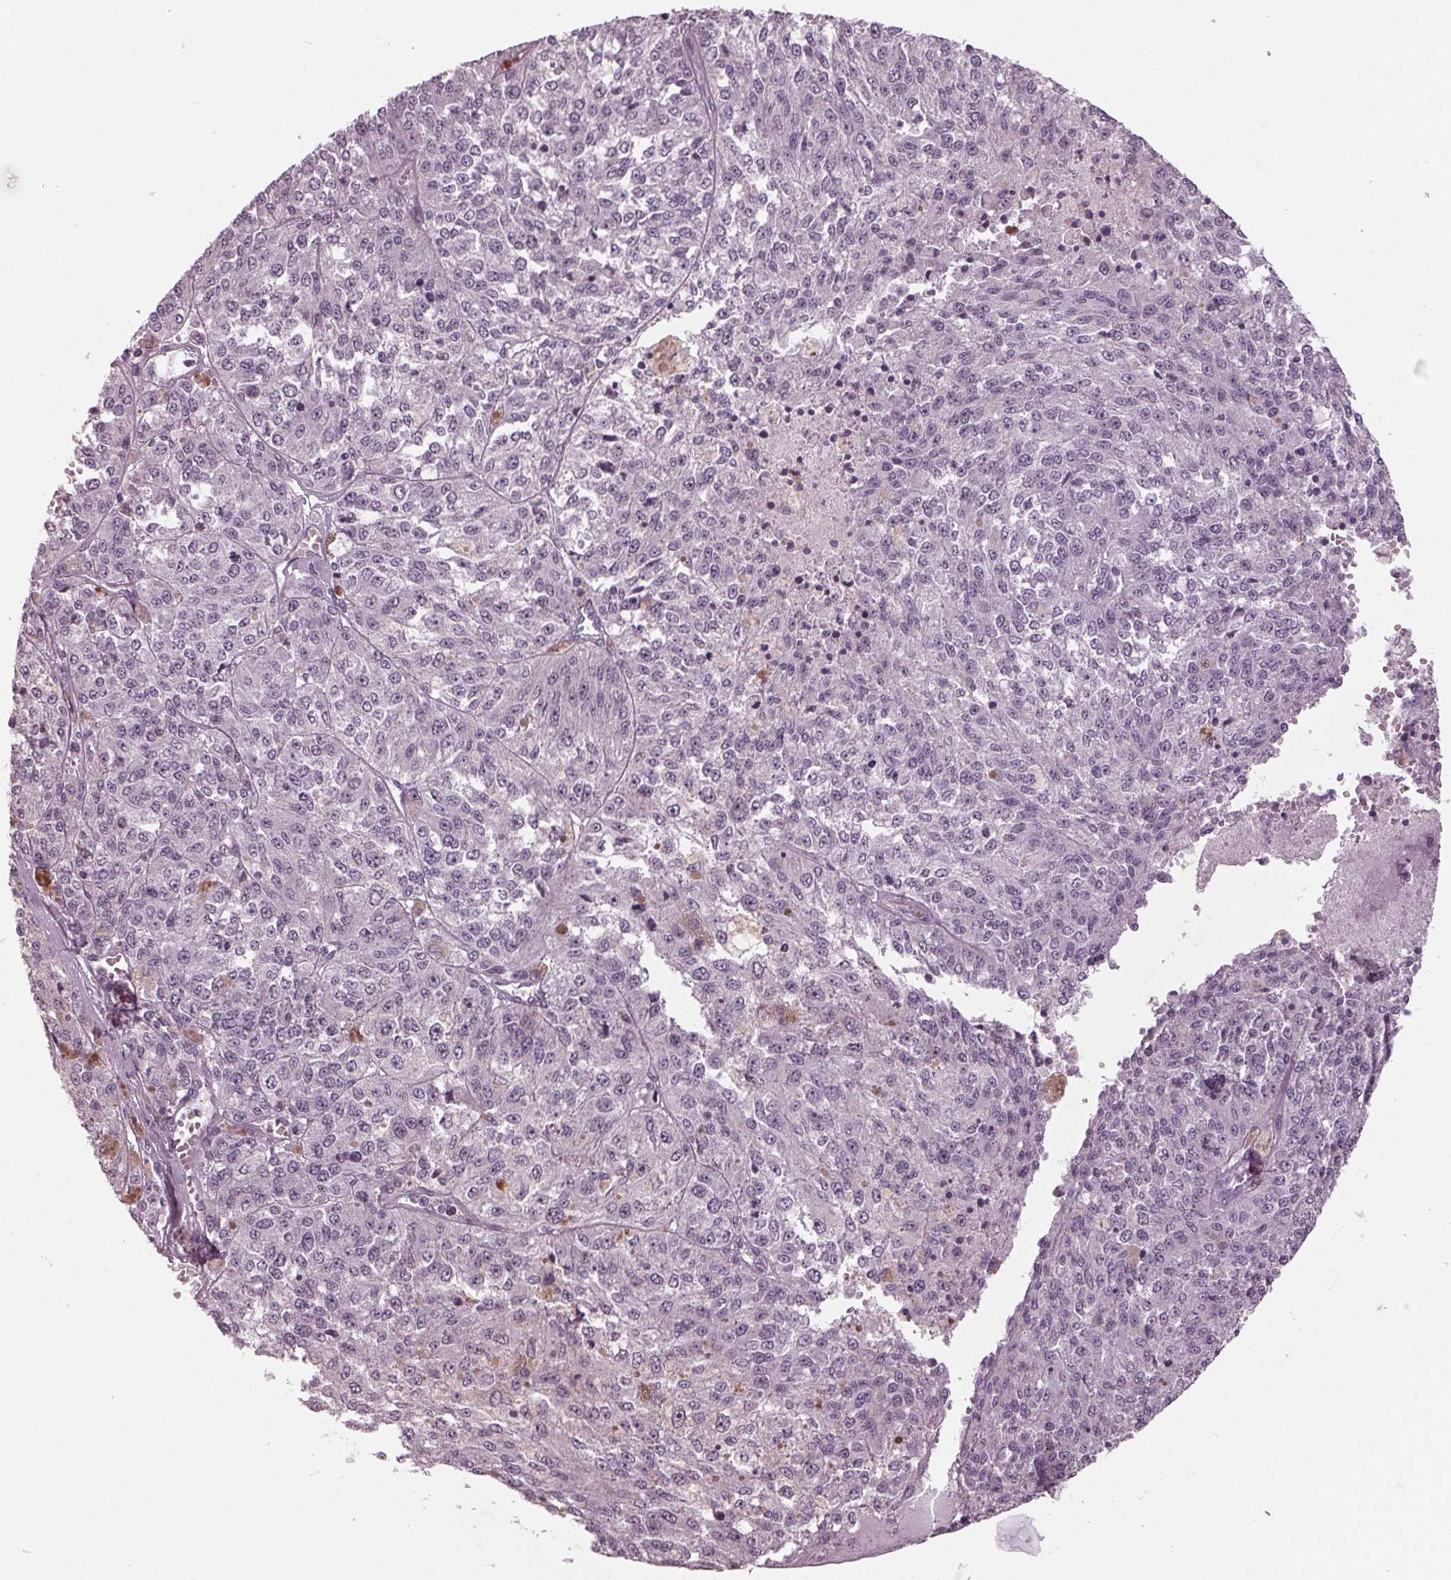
{"staining": {"intensity": "negative", "quantity": "none", "location": "none"}, "tissue": "melanoma", "cell_type": "Tumor cells", "image_type": "cancer", "snomed": [{"axis": "morphology", "description": "Malignant melanoma, Metastatic site"}, {"axis": "topography", "description": "Lymph node"}], "caption": "Immunohistochemistry of human malignant melanoma (metastatic site) demonstrates no expression in tumor cells.", "gene": "TNNC2", "patient": {"sex": "female", "age": 64}}